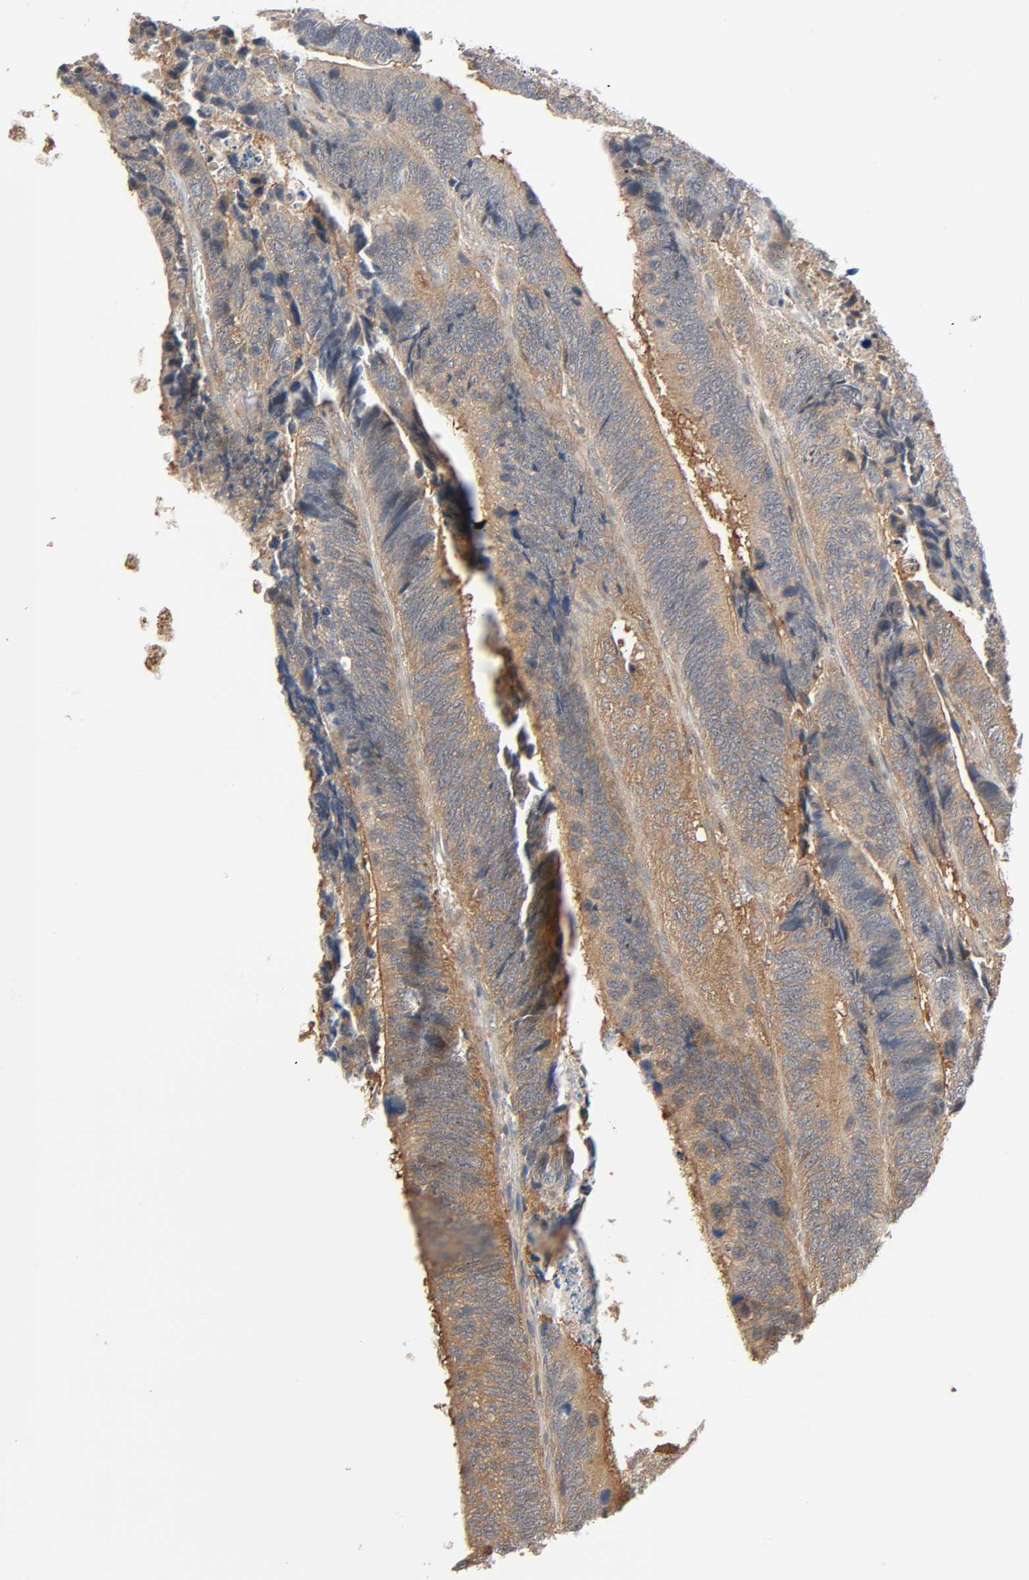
{"staining": {"intensity": "moderate", "quantity": ">75%", "location": "cytoplasmic/membranous"}, "tissue": "colorectal cancer", "cell_type": "Tumor cells", "image_type": "cancer", "snomed": [{"axis": "morphology", "description": "Adenocarcinoma, NOS"}, {"axis": "topography", "description": "Colon"}], "caption": "Tumor cells display medium levels of moderate cytoplasmic/membranous positivity in approximately >75% of cells in human adenocarcinoma (colorectal). Nuclei are stained in blue.", "gene": "PPP2R1B", "patient": {"sex": "male", "age": 72}}